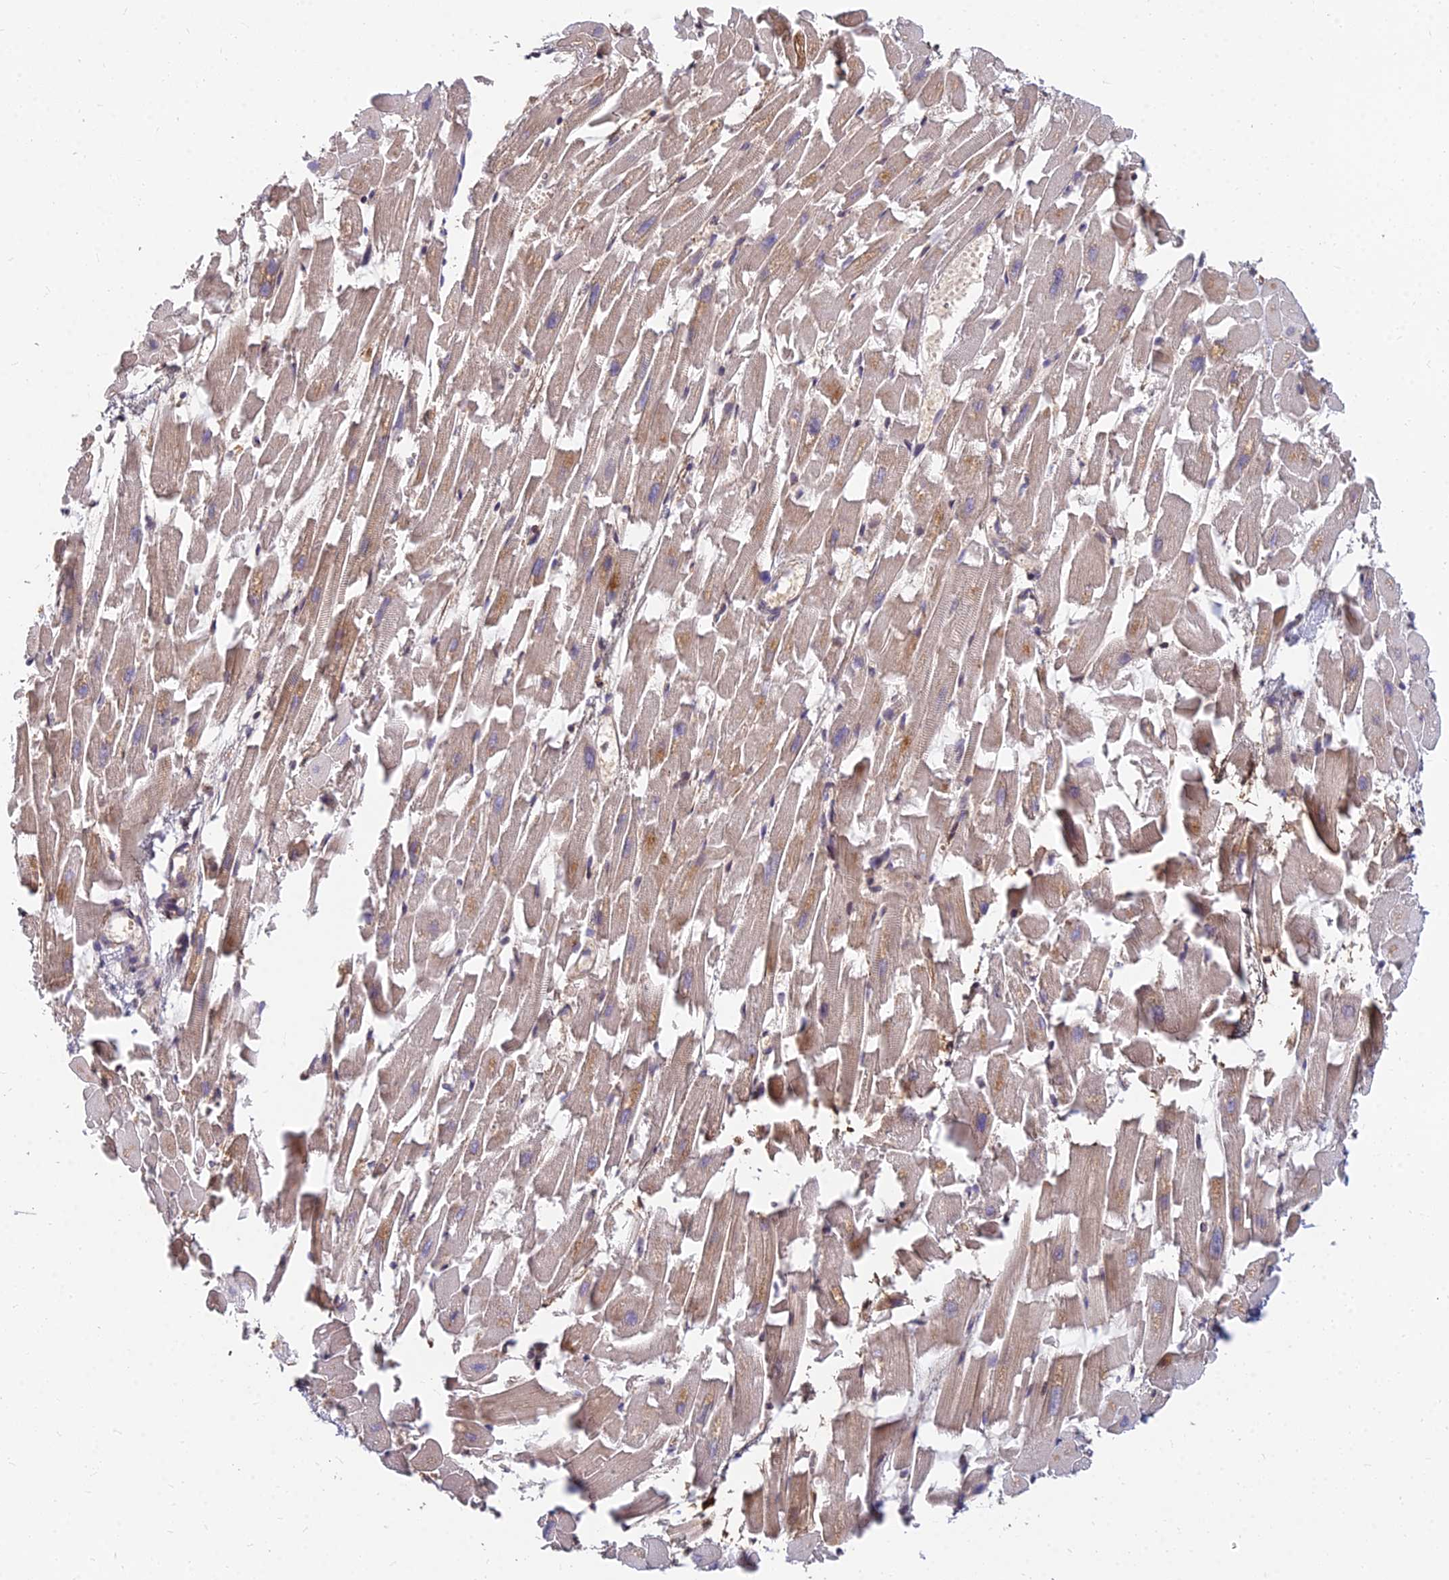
{"staining": {"intensity": "moderate", "quantity": ">75%", "location": "cytoplasmic/membranous"}, "tissue": "heart muscle", "cell_type": "Cardiomyocytes", "image_type": "normal", "snomed": [{"axis": "morphology", "description": "Normal tissue, NOS"}, {"axis": "topography", "description": "Heart"}], "caption": "Heart muscle was stained to show a protein in brown. There is medium levels of moderate cytoplasmic/membranous positivity in approximately >75% of cardiomyocytes. The staining was performed using DAB, with brown indicating positive protein expression. Nuclei are stained blue with hematoxylin.", "gene": "CCT6A", "patient": {"sex": "female", "age": 64}}